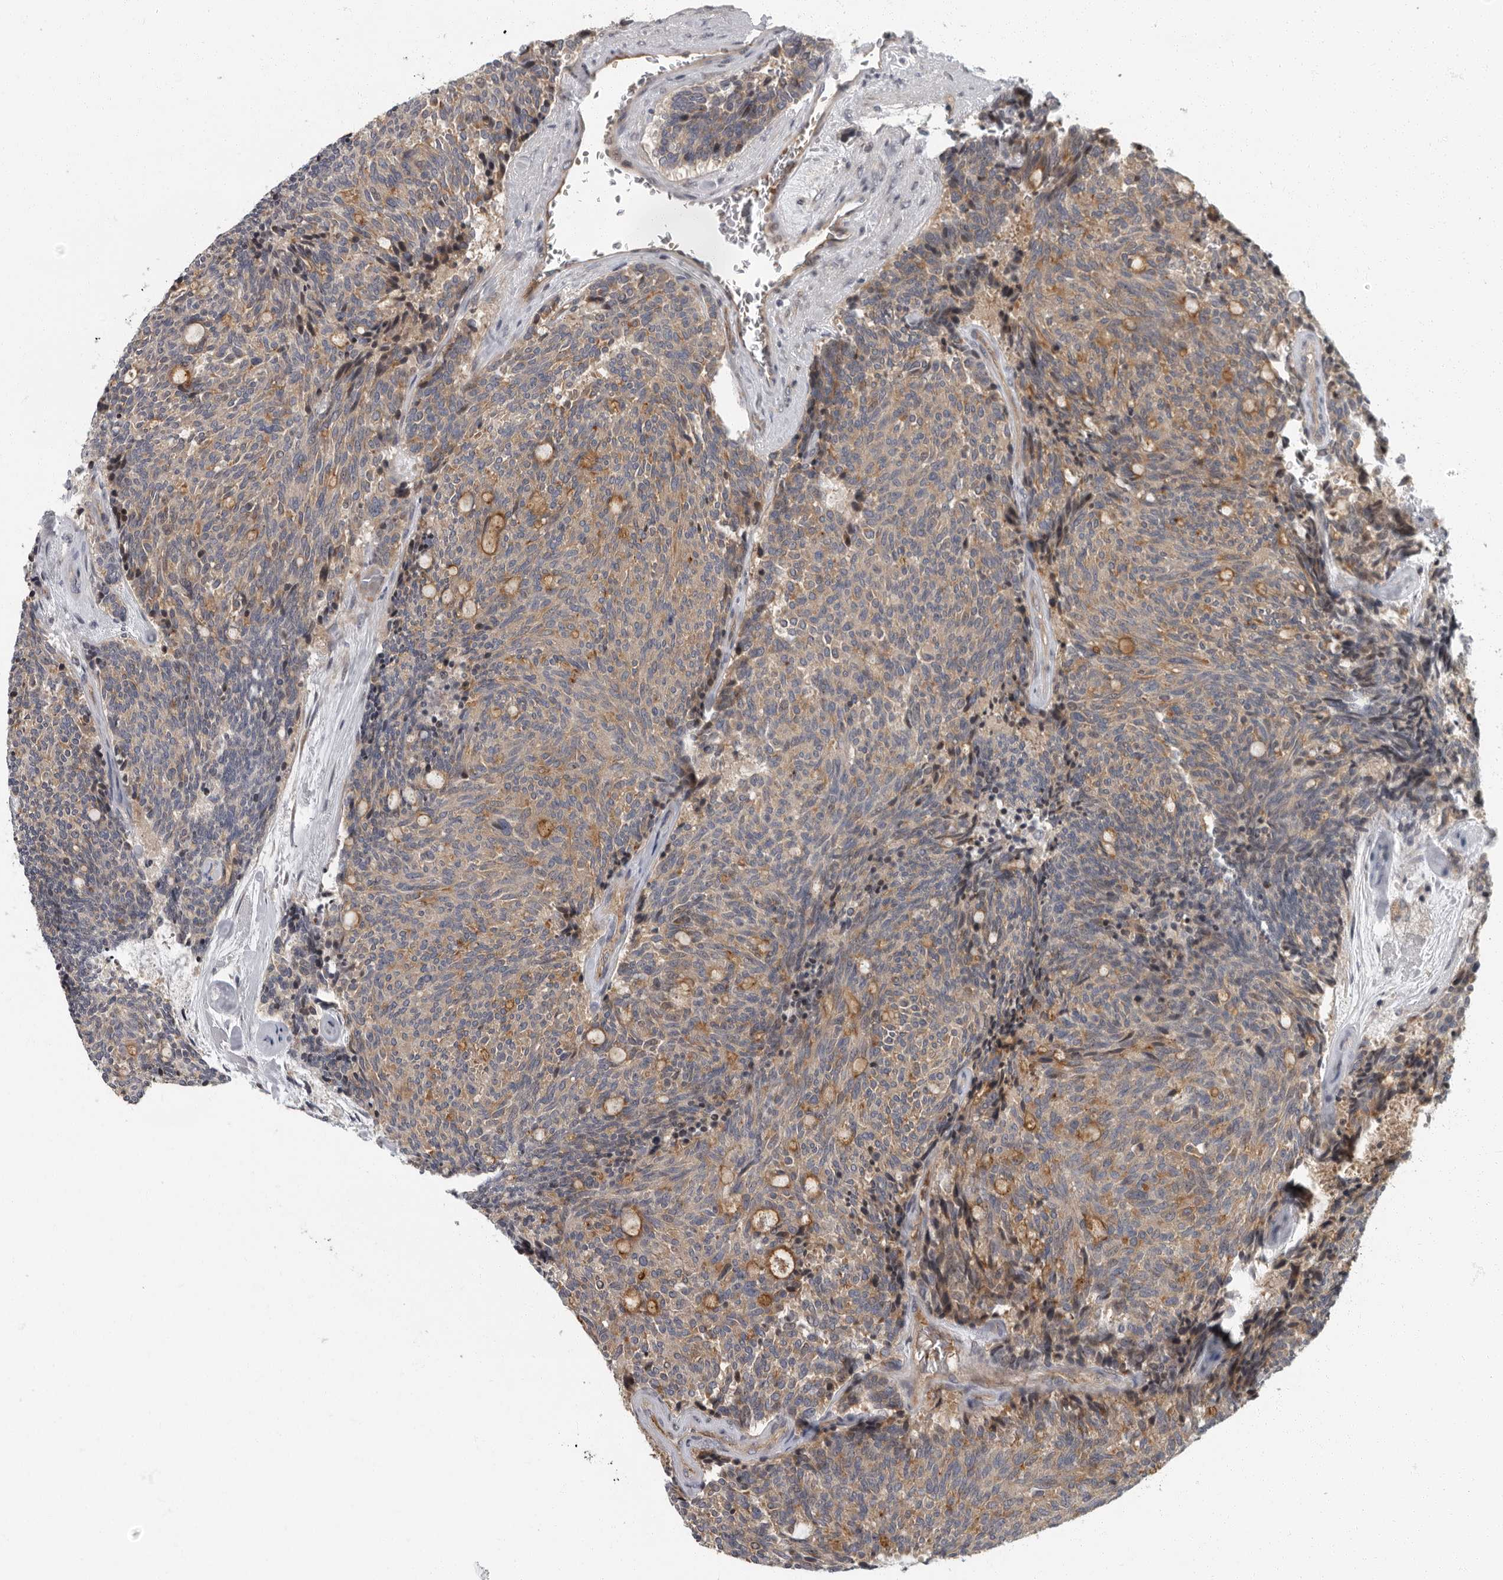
{"staining": {"intensity": "weak", "quantity": "25%-75%", "location": "cytoplasmic/membranous"}, "tissue": "carcinoid", "cell_type": "Tumor cells", "image_type": "cancer", "snomed": [{"axis": "morphology", "description": "Carcinoid, malignant, NOS"}, {"axis": "topography", "description": "Pancreas"}], "caption": "High-magnification brightfield microscopy of carcinoid stained with DAB (3,3'-diaminobenzidine) (brown) and counterstained with hematoxylin (blue). tumor cells exhibit weak cytoplasmic/membranous expression is seen in approximately25%-75% of cells.", "gene": "PDCD11", "patient": {"sex": "female", "age": 54}}